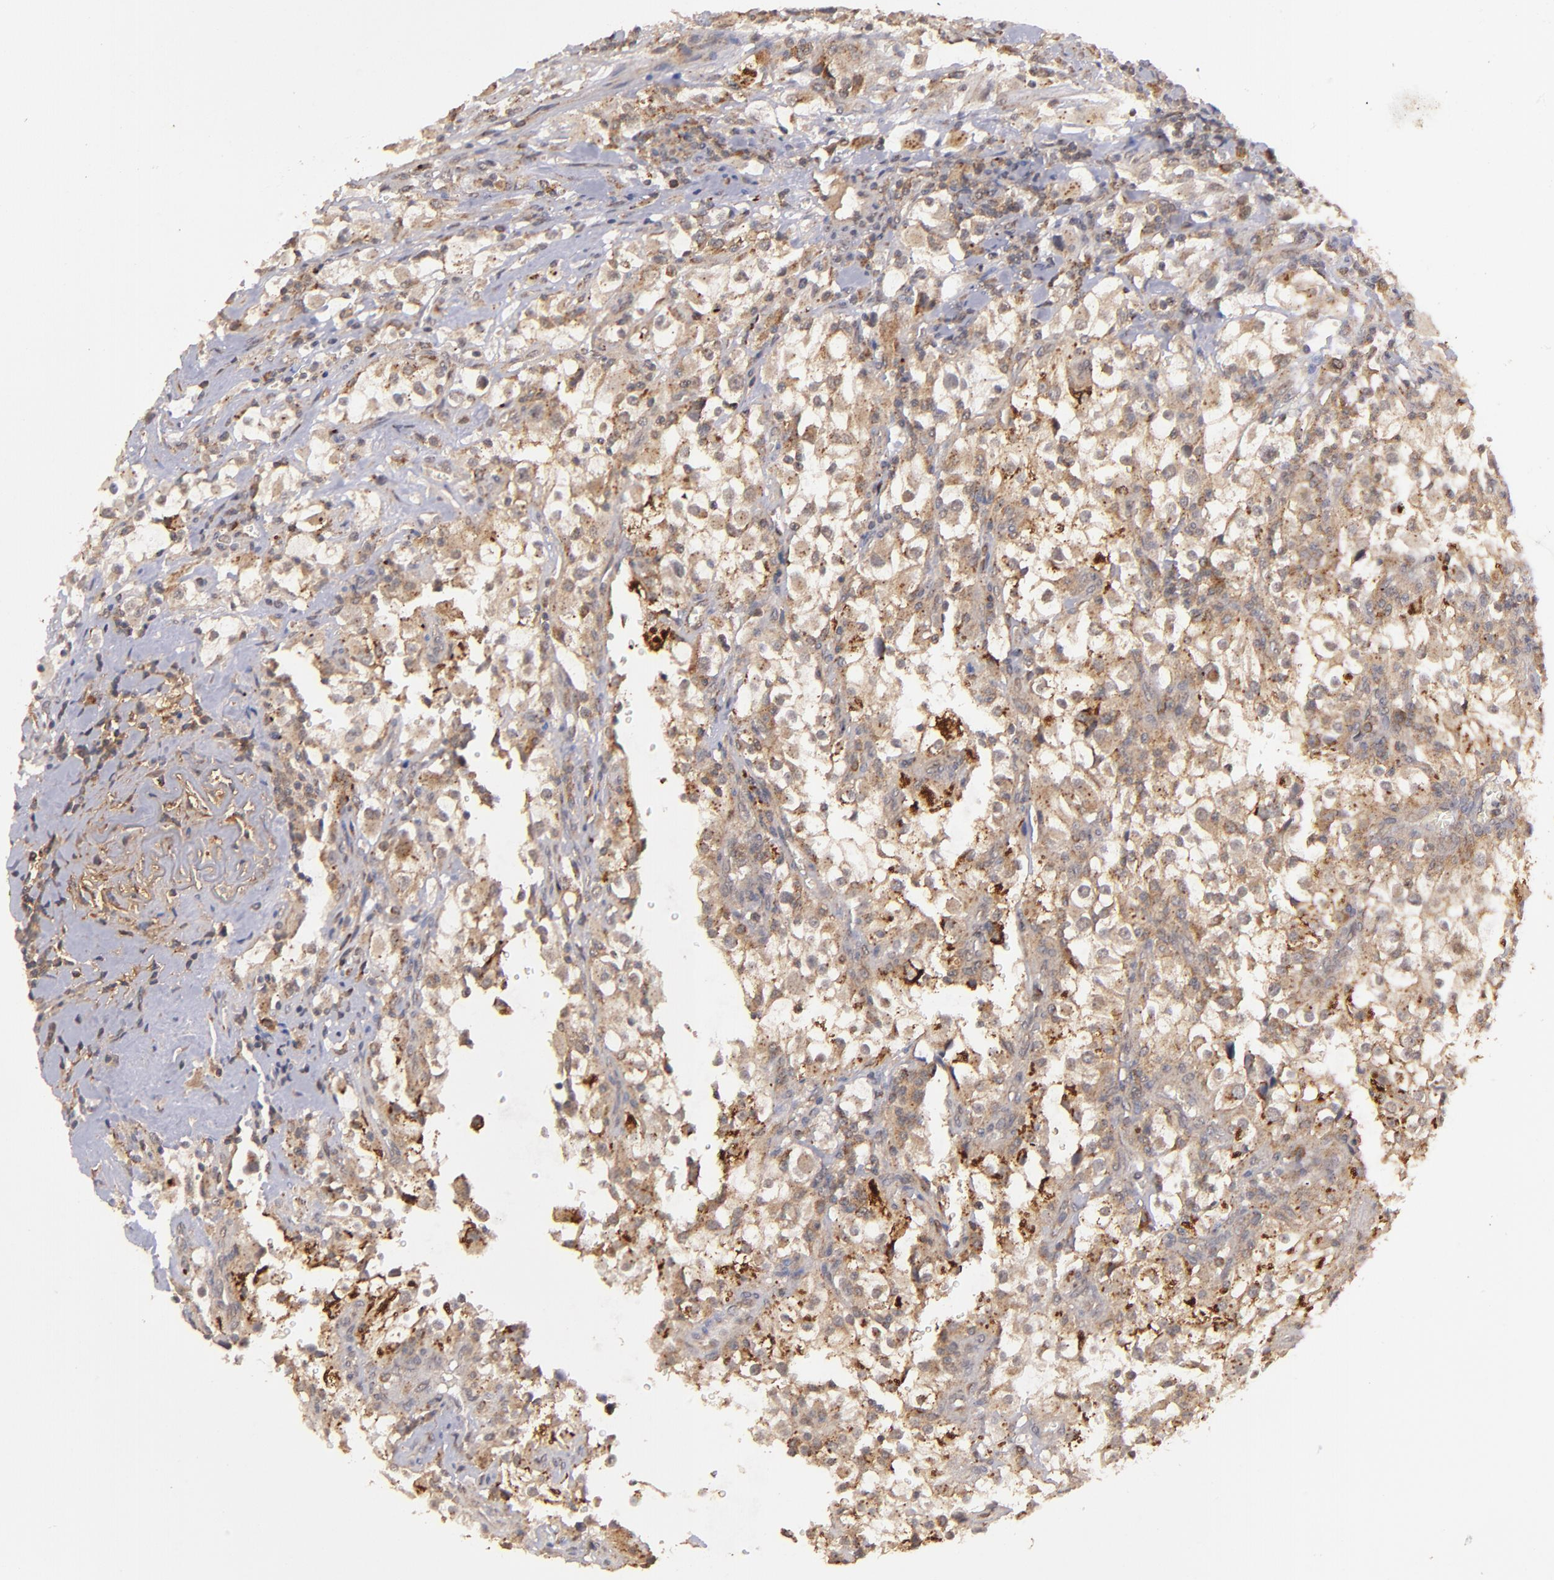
{"staining": {"intensity": "moderate", "quantity": "25%-75%", "location": "cytoplasmic/membranous"}, "tissue": "renal cancer", "cell_type": "Tumor cells", "image_type": "cancer", "snomed": [{"axis": "morphology", "description": "Adenocarcinoma, NOS"}, {"axis": "topography", "description": "Kidney"}], "caption": "This is a micrograph of immunohistochemistry staining of adenocarcinoma (renal), which shows moderate staining in the cytoplasmic/membranous of tumor cells.", "gene": "ZFYVE1", "patient": {"sex": "female", "age": 52}}